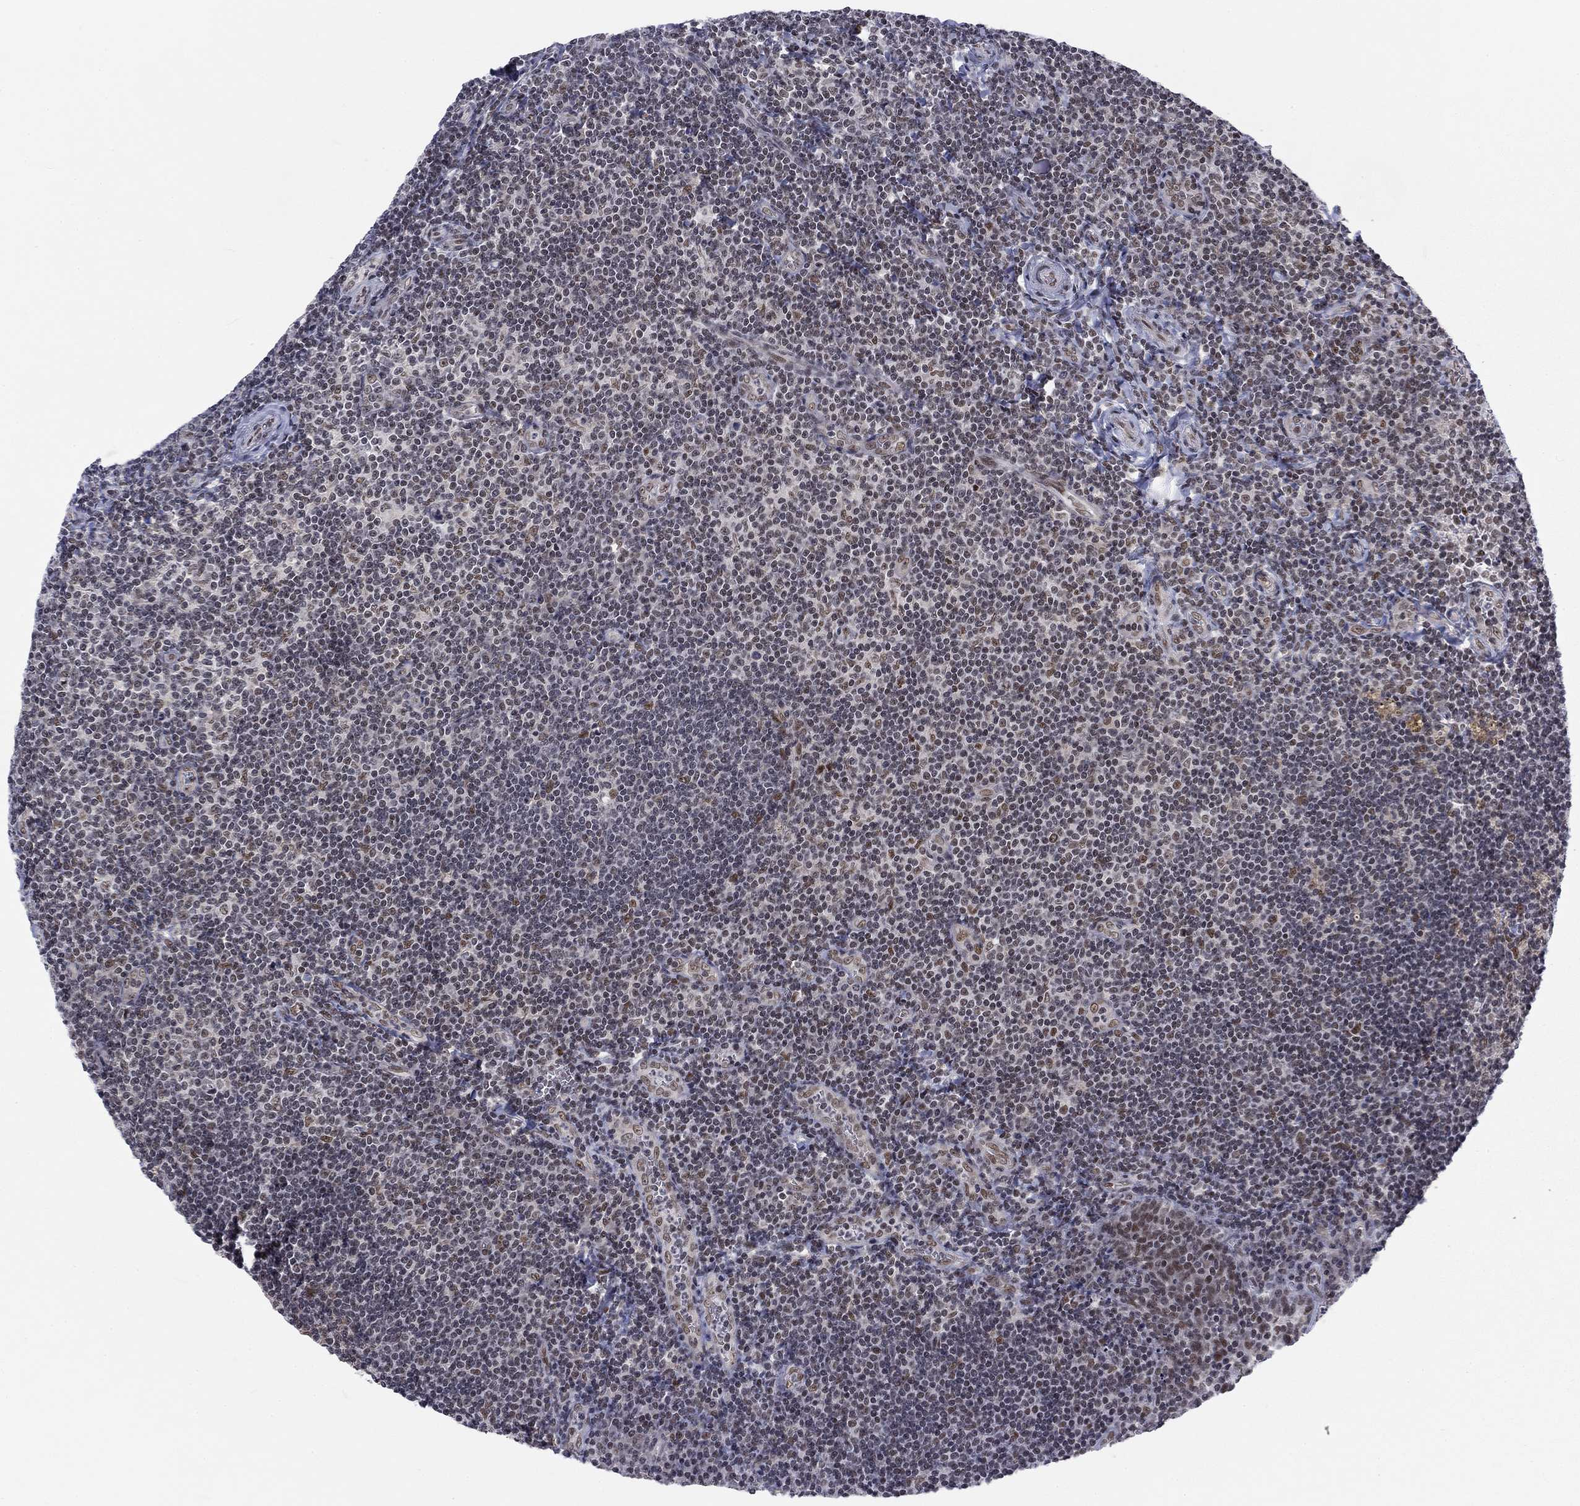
{"staining": {"intensity": "moderate", "quantity": "<25%", "location": "nuclear"}, "tissue": "tonsil", "cell_type": "Germinal center cells", "image_type": "normal", "snomed": [{"axis": "morphology", "description": "Normal tissue, NOS"}, {"axis": "morphology", "description": "Inflammation, NOS"}, {"axis": "topography", "description": "Tonsil"}], "caption": "Germinal center cells display moderate nuclear staining in about <25% of cells in benign tonsil.", "gene": "FYTTD1", "patient": {"sex": "female", "age": 31}}